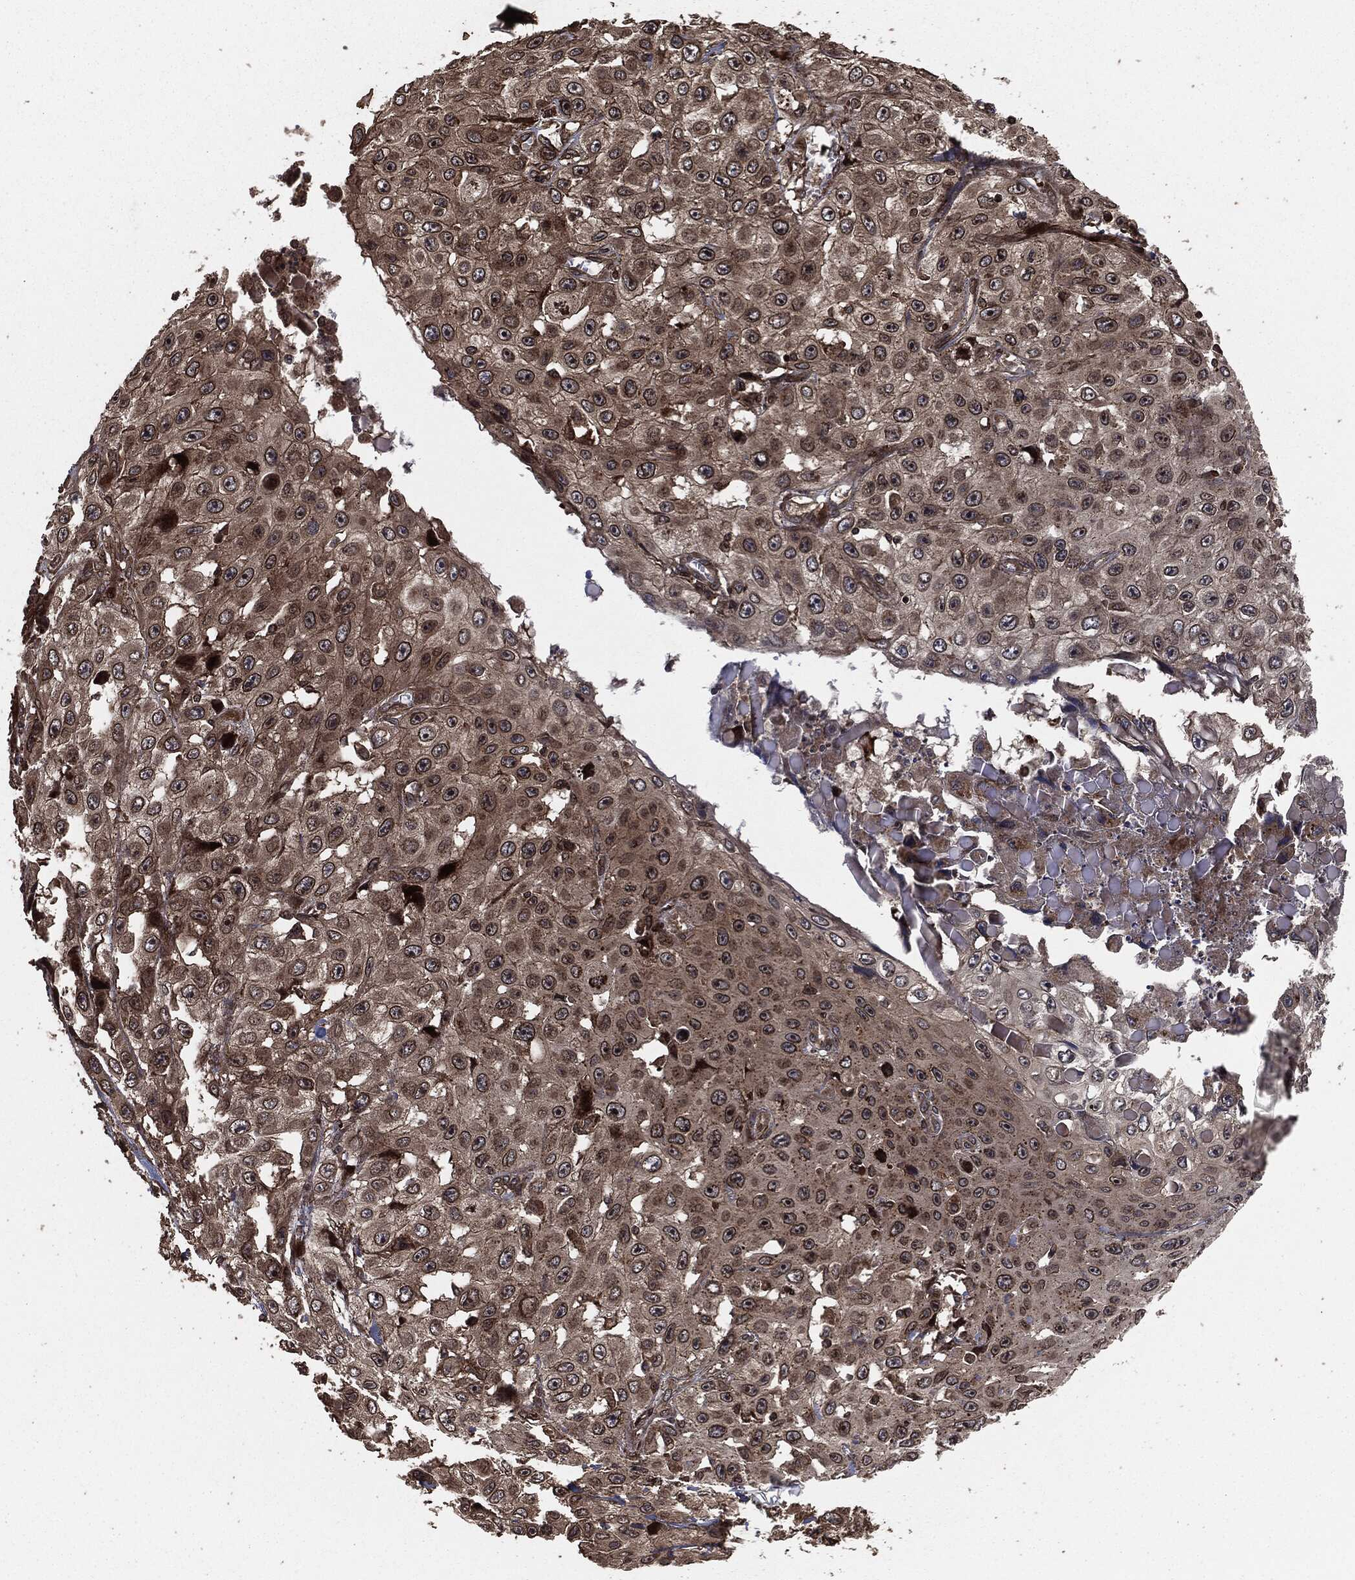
{"staining": {"intensity": "moderate", "quantity": "25%-75%", "location": "cytoplasmic/membranous"}, "tissue": "skin cancer", "cell_type": "Tumor cells", "image_type": "cancer", "snomed": [{"axis": "morphology", "description": "Squamous cell carcinoma, NOS"}, {"axis": "topography", "description": "Skin"}], "caption": "The image displays a brown stain indicating the presence of a protein in the cytoplasmic/membranous of tumor cells in skin cancer (squamous cell carcinoma).", "gene": "IFIT1", "patient": {"sex": "male", "age": 82}}